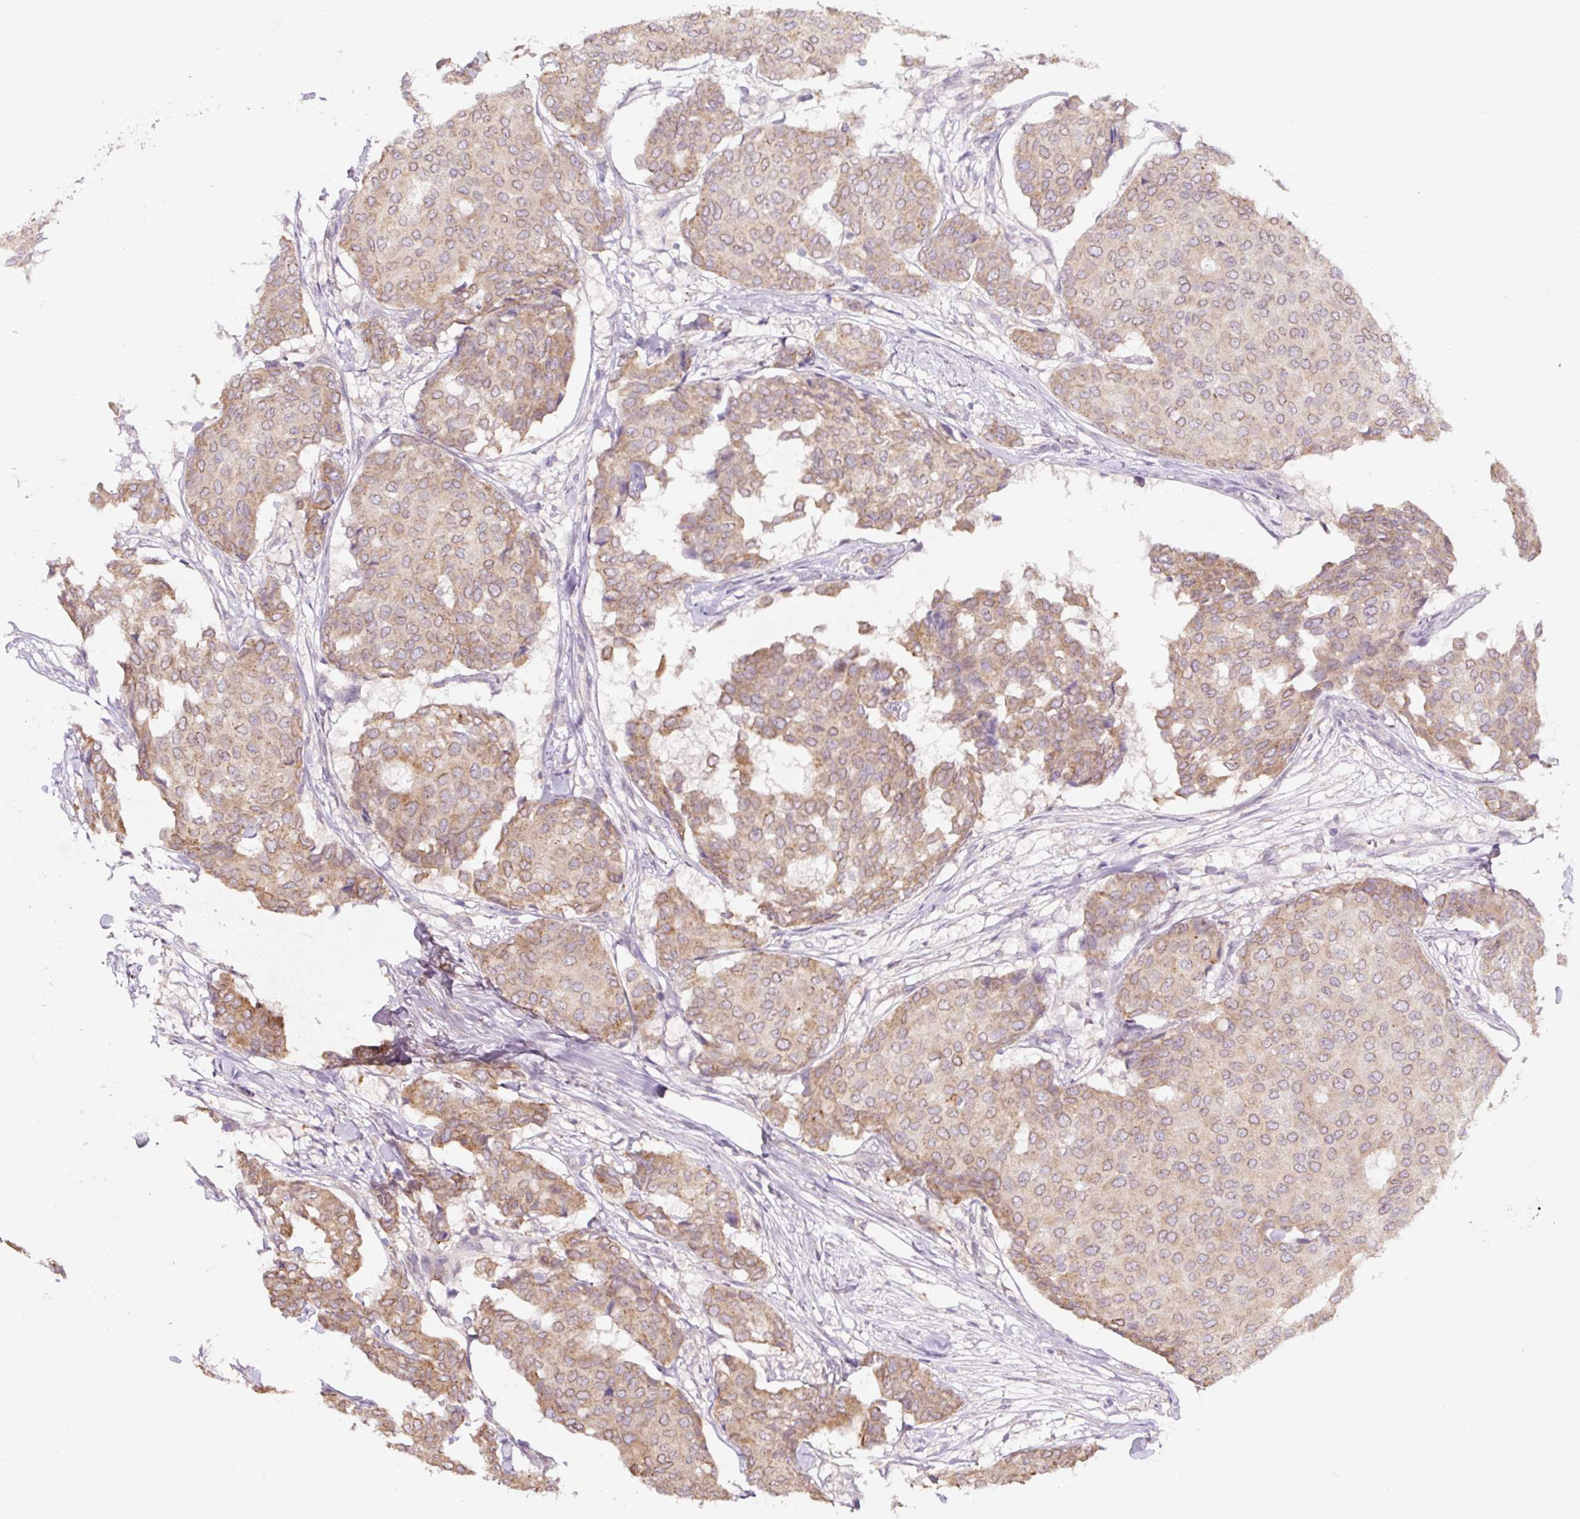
{"staining": {"intensity": "weak", "quantity": ">75%", "location": "cytoplasmic/membranous"}, "tissue": "breast cancer", "cell_type": "Tumor cells", "image_type": "cancer", "snomed": [{"axis": "morphology", "description": "Duct carcinoma"}, {"axis": "topography", "description": "Breast"}], "caption": "The micrograph shows staining of breast cancer, revealing weak cytoplasmic/membranous protein positivity (brown color) within tumor cells.", "gene": "ASRGL1", "patient": {"sex": "female", "age": 75}}